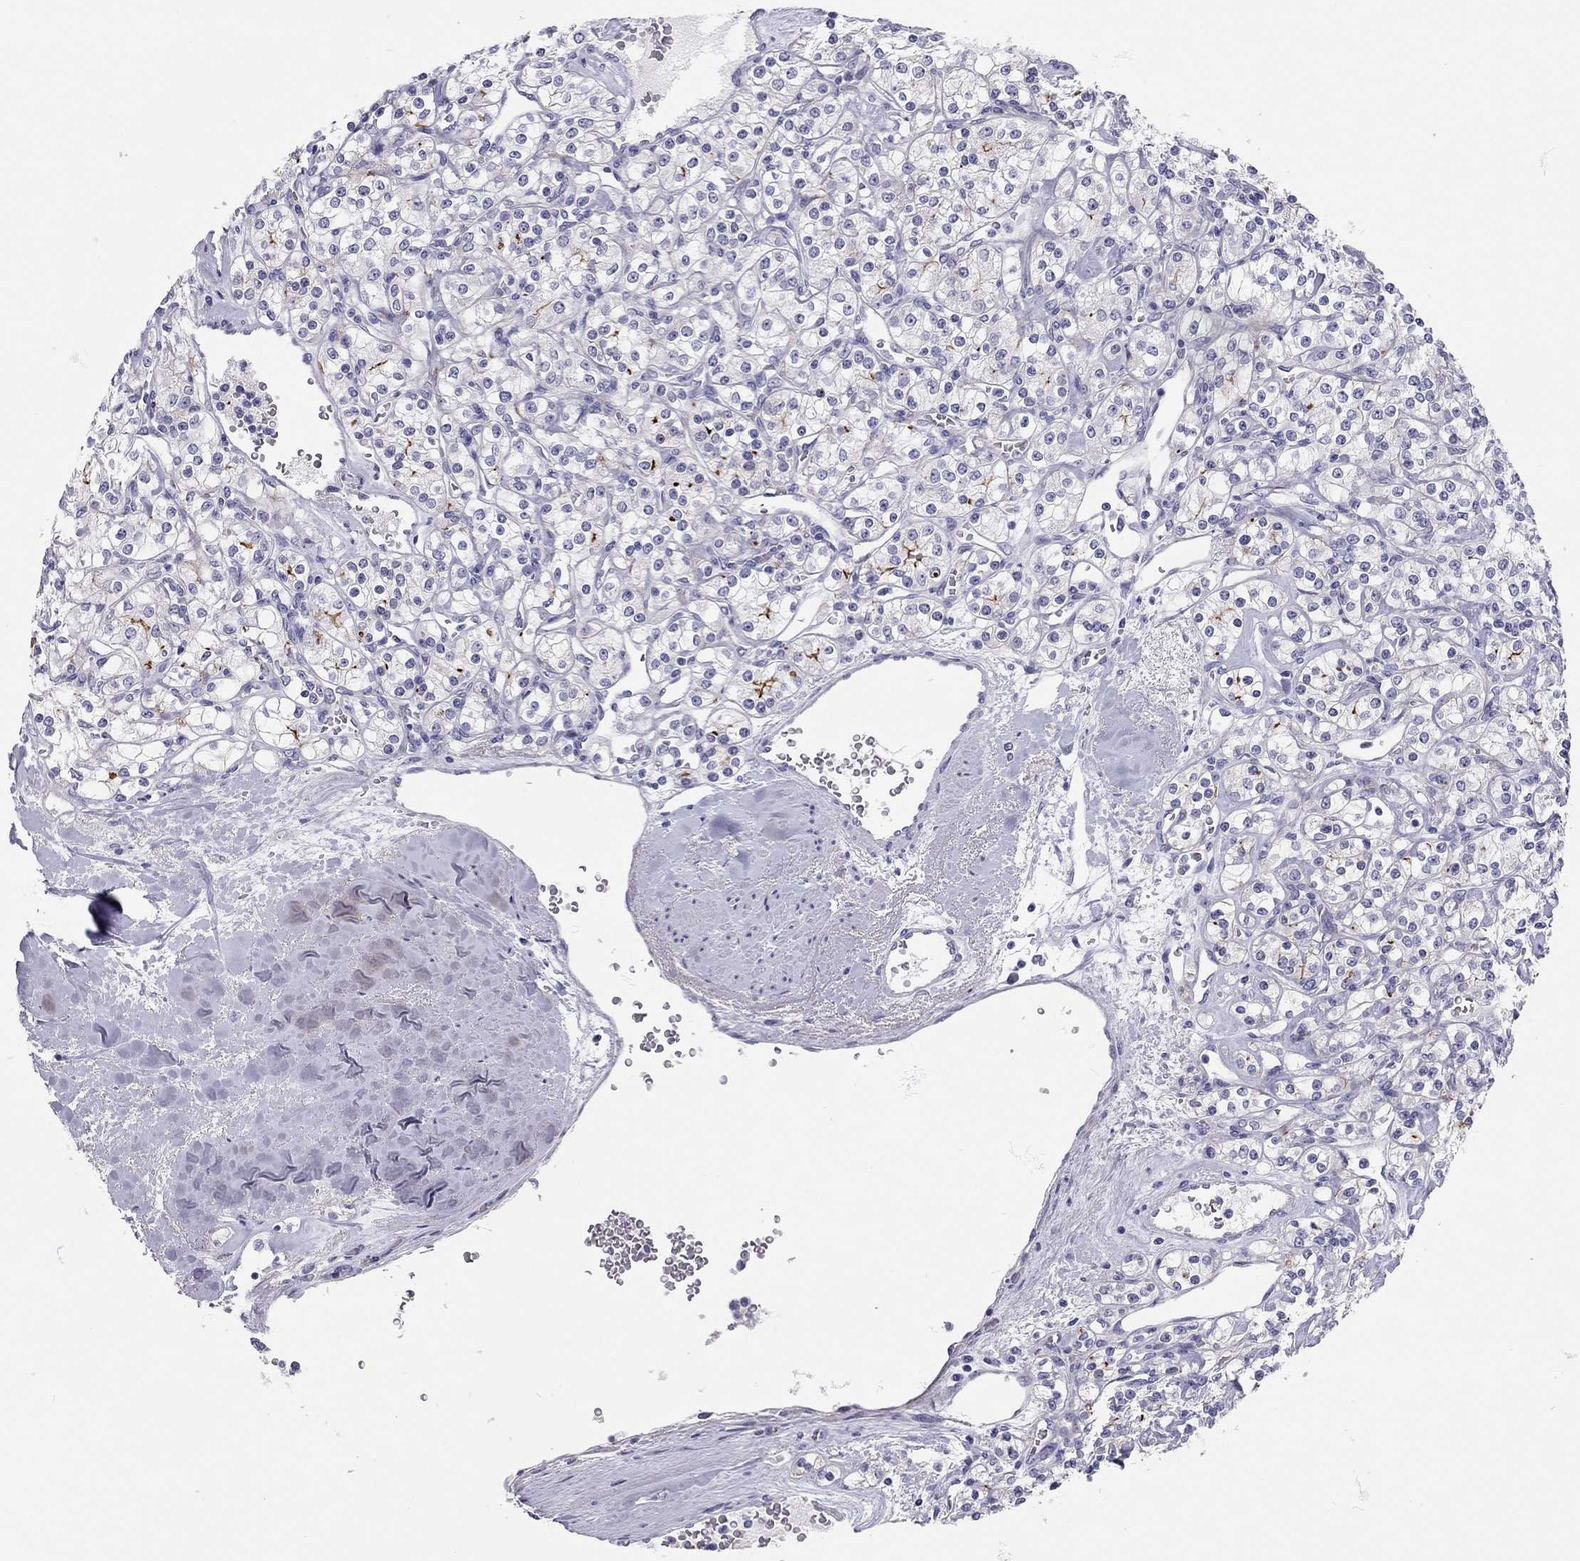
{"staining": {"intensity": "negative", "quantity": "none", "location": "none"}, "tissue": "renal cancer", "cell_type": "Tumor cells", "image_type": "cancer", "snomed": [{"axis": "morphology", "description": "Adenocarcinoma, NOS"}, {"axis": "topography", "description": "Kidney"}], "caption": "An immunohistochemistry image of renal cancer (adenocarcinoma) is shown. There is no staining in tumor cells of renal cancer (adenocarcinoma). The staining was performed using DAB (3,3'-diaminobenzidine) to visualize the protein expression in brown, while the nuclei were stained in blue with hematoxylin (Magnification: 20x).", "gene": "SCARB1", "patient": {"sex": "male", "age": 77}}